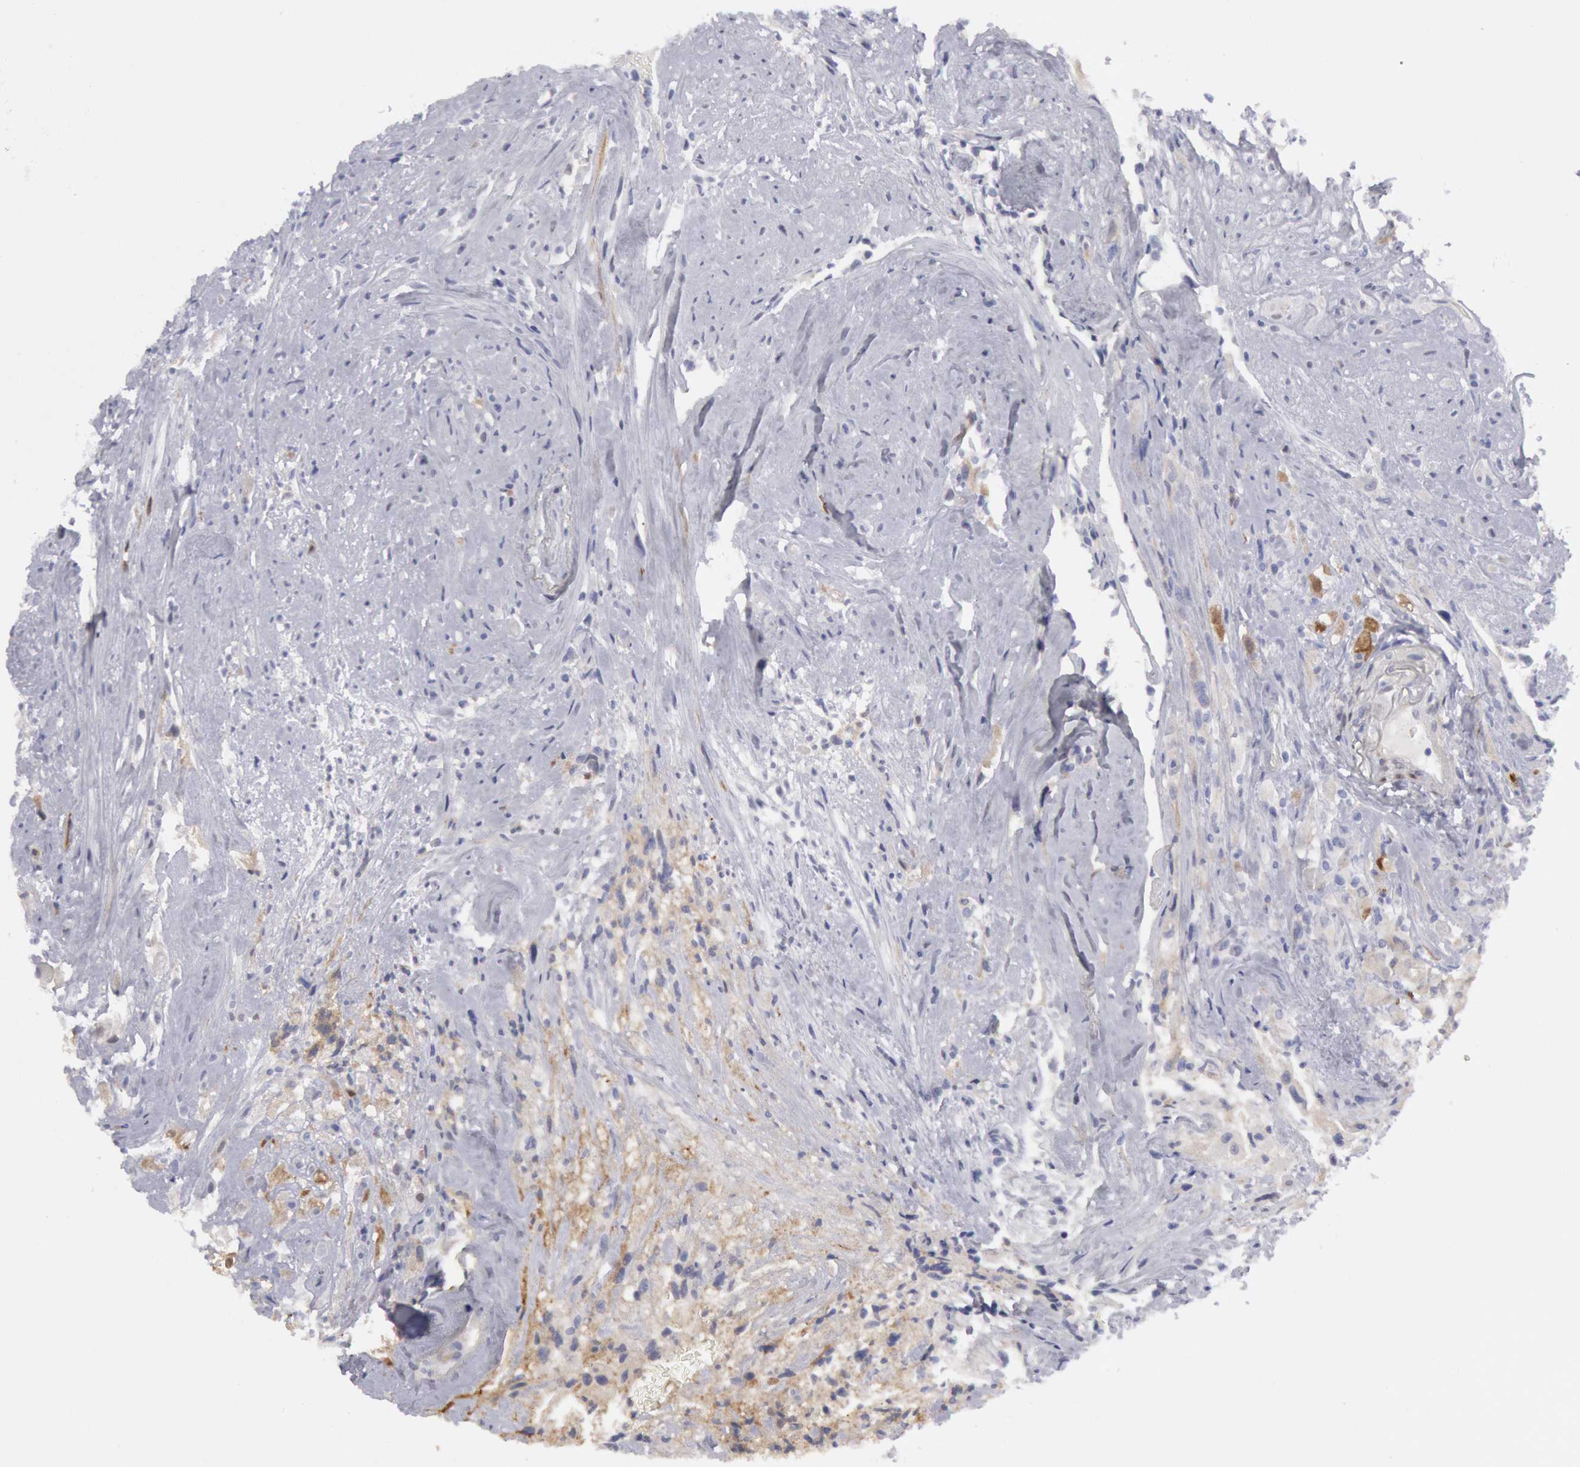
{"staining": {"intensity": "weak", "quantity": "<25%", "location": "cytoplasmic/membranous"}, "tissue": "glioma", "cell_type": "Tumor cells", "image_type": "cancer", "snomed": [{"axis": "morphology", "description": "Glioma, malignant, High grade"}, {"axis": "topography", "description": "Brain"}], "caption": "The immunohistochemistry (IHC) histopathology image has no significant expression in tumor cells of glioma tissue.", "gene": "FHL1", "patient": {"sex": "male", "age": 48}}